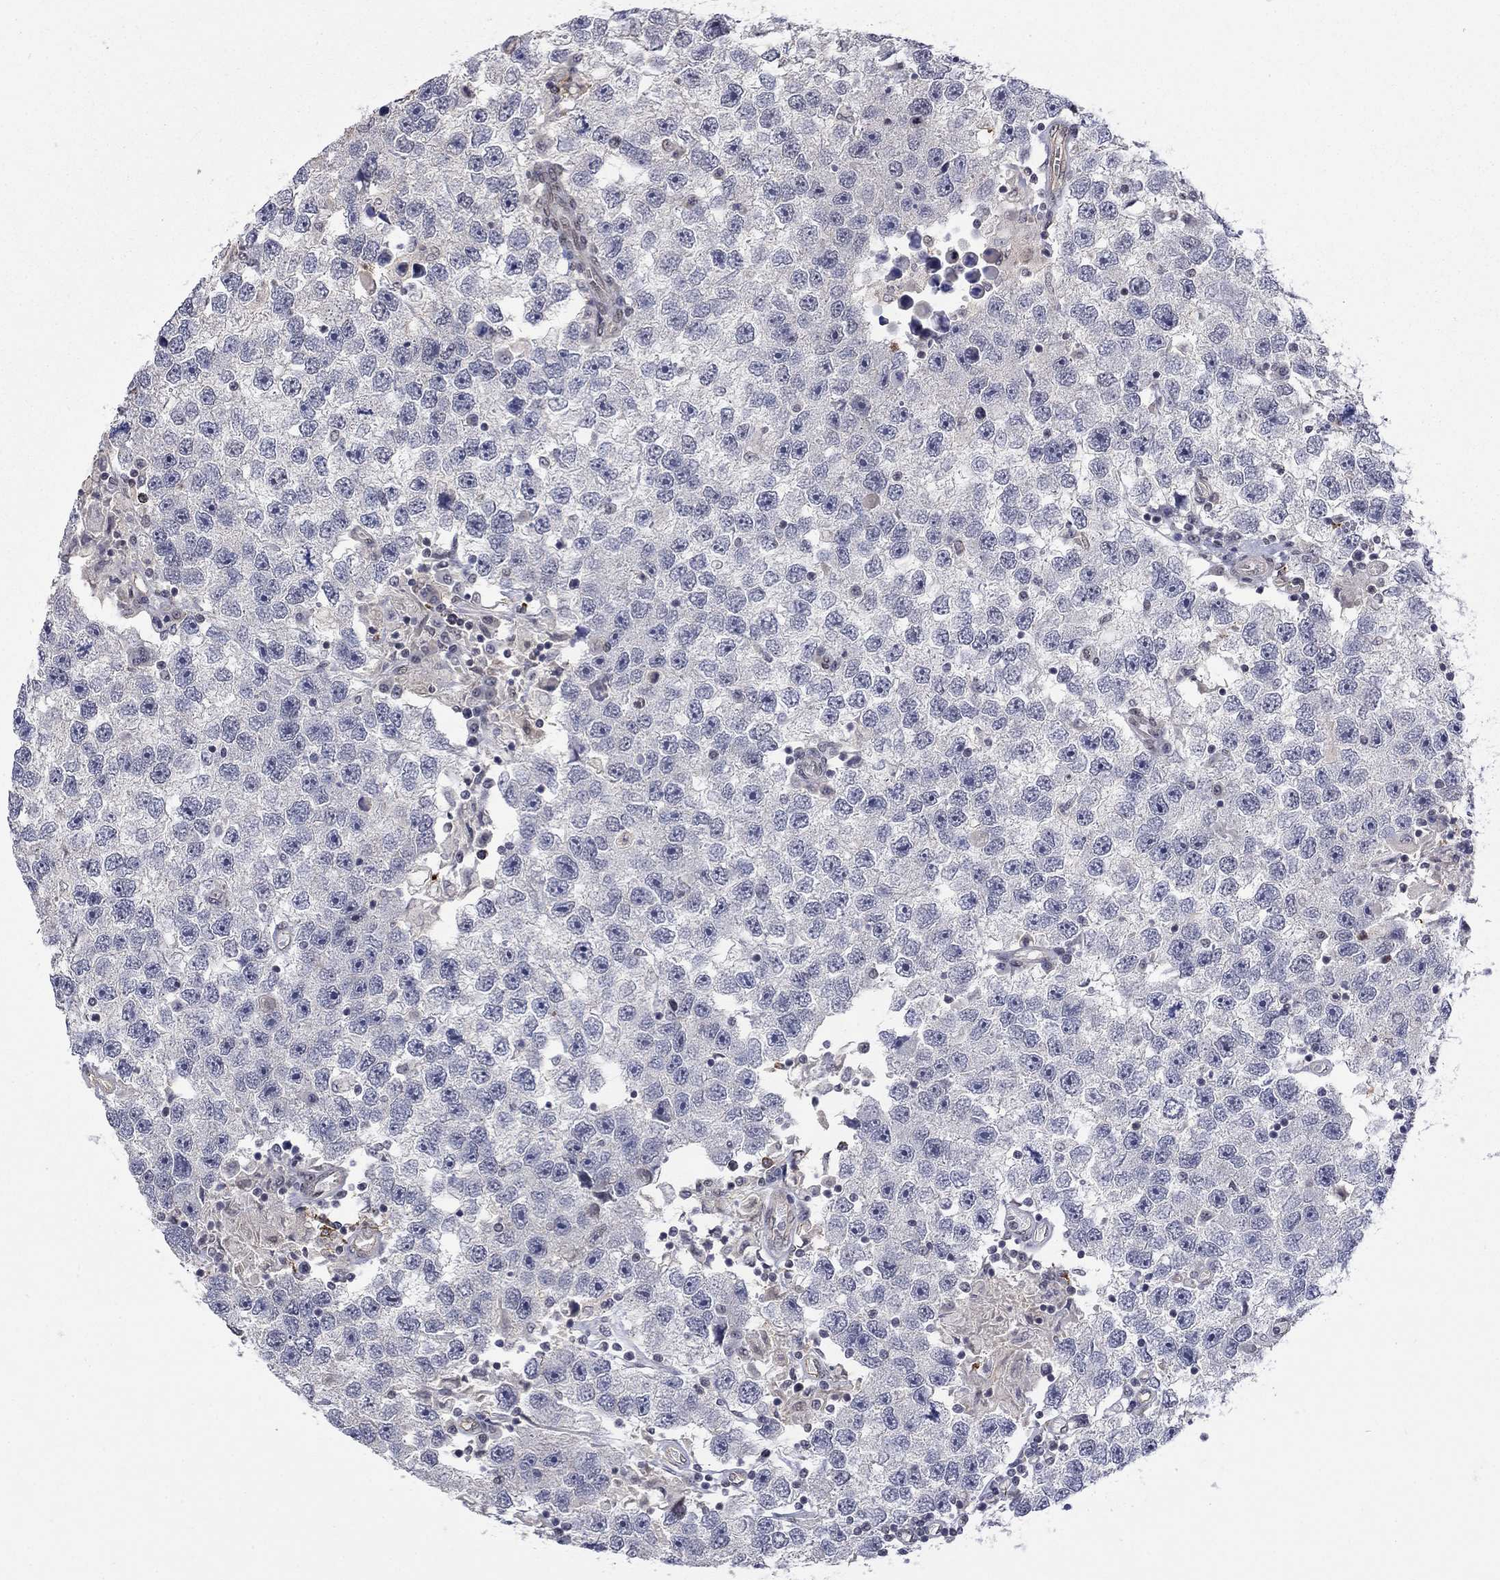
{"staining": {"intensity": "negative", "quantity": "none", "location": "none"}, "tissue": "testis cancer", "cell_type": "Tumor cells", "image_type": "cancer", "snomed": [{"axis": "morphology", "description": "Seminoma, NOS"}, {"axis": "topography", "description": "Testis"}], "caption": "Tumor cells show no significant positivity in seminoma (testis).", "gene": "GRIA3", "patient": {"sex": "male", "age": 26}}